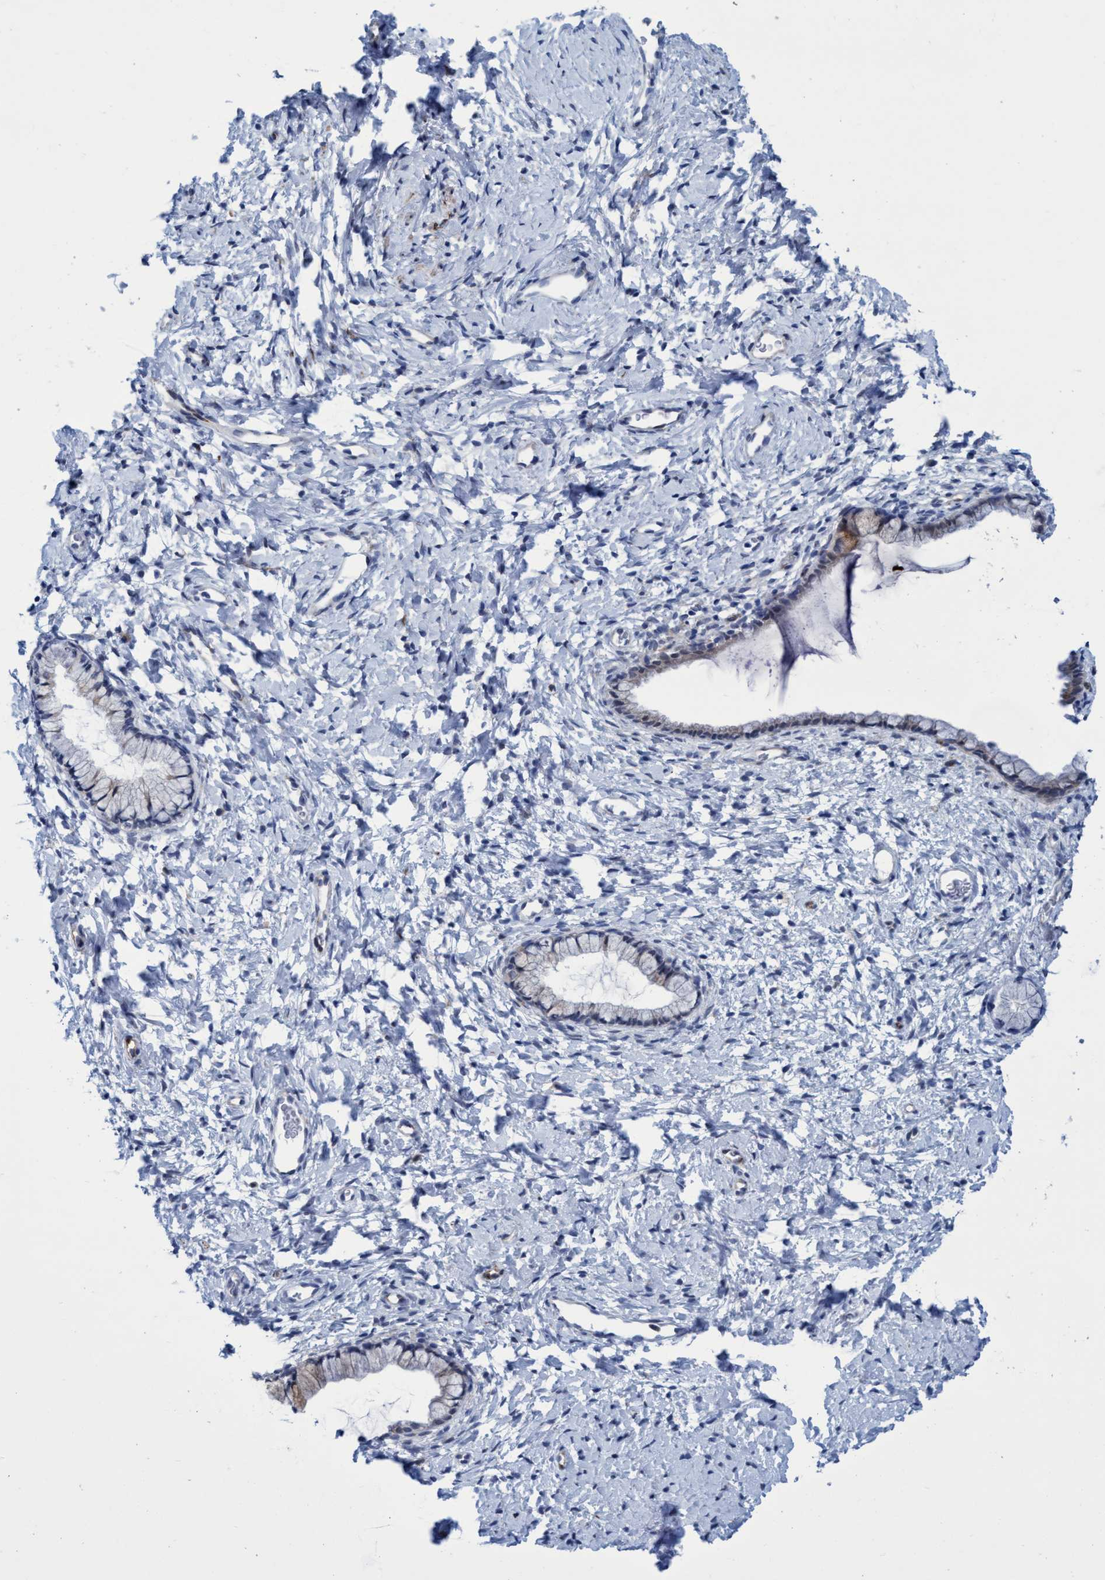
{"staining": {"intensity": "negative", "quantity": "none", "location": "none"}, "tissue": "cervix", "cell_type": "Glandular cells", "image_type": "normal", "snomed": [{"axis": "morphology", "description": "Normal tissue, NOS"}, {"axis": "topography", "description": "Cervix"}], "caption": "Human cervix stained for a protein using immunohistochemistry exhibits no expression in glandular cells.", "gene": "SLC43A2", "patient": {"sex": "female", "age": 72}}